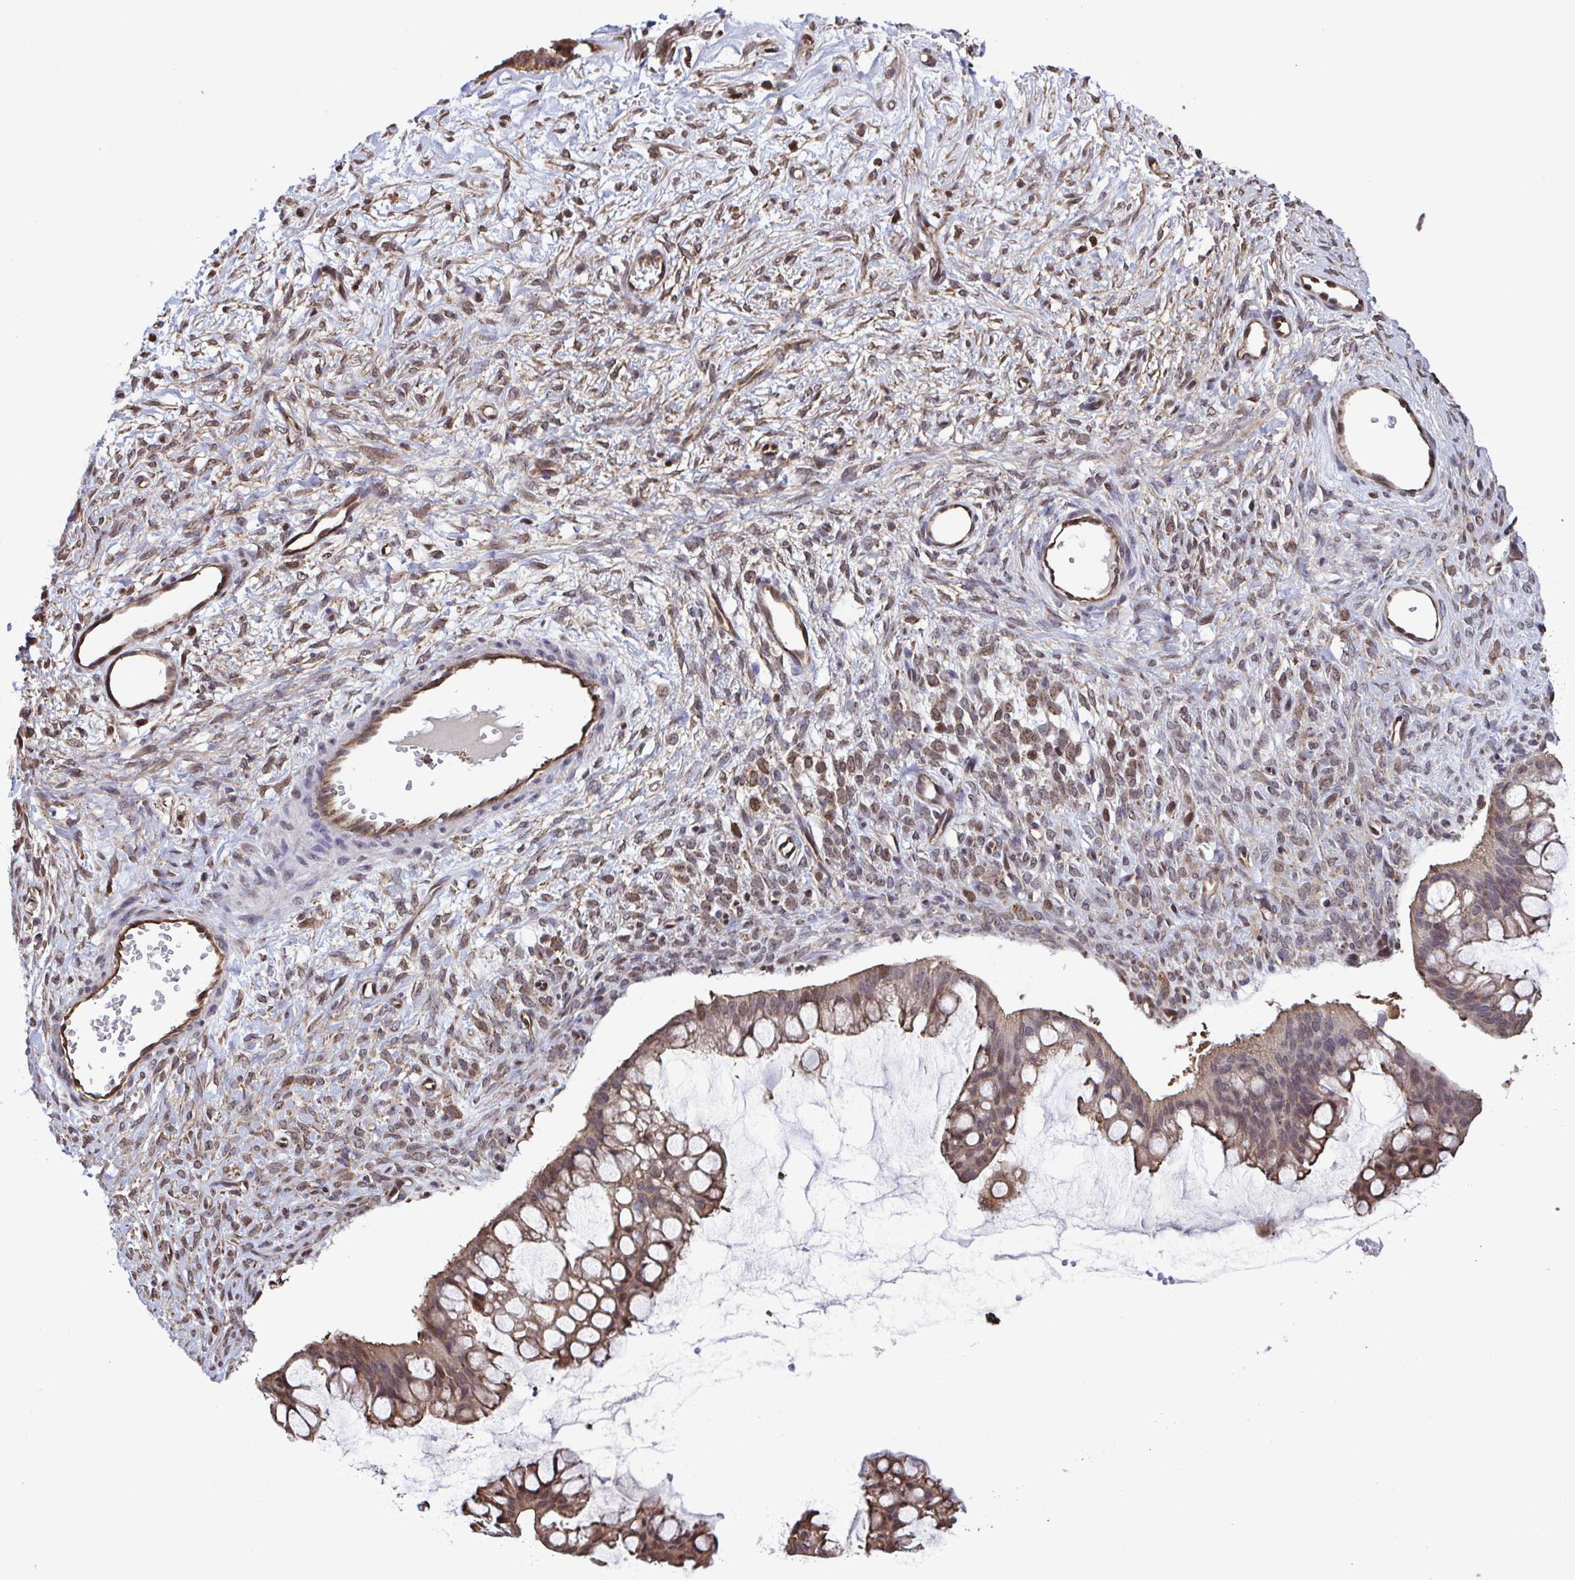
{"staining": {"intensity": "moderate", "quantity": ">75%", "location": "cytoplasmic/membranous,nuclear"}, "tissue": "ovarian cancer", "cell_type": "Tumor cells", "image_type": "cancer", "snomed": [{"axis": "morphology", "description": "Cystadenocarcinoma, mucinous, NOS"}, {"axis": "topography", "description": "Ovary"}], "caption": "Ovarian mucinous cystadenocarcinoma was stained to show a protein in brown. There is medium levels of moderate cytoplasmic/membranous and nuclear staining in about >75% of tumor cells.", "gene": "SEC63", "patient": {"sex": "female", "age": 73}}